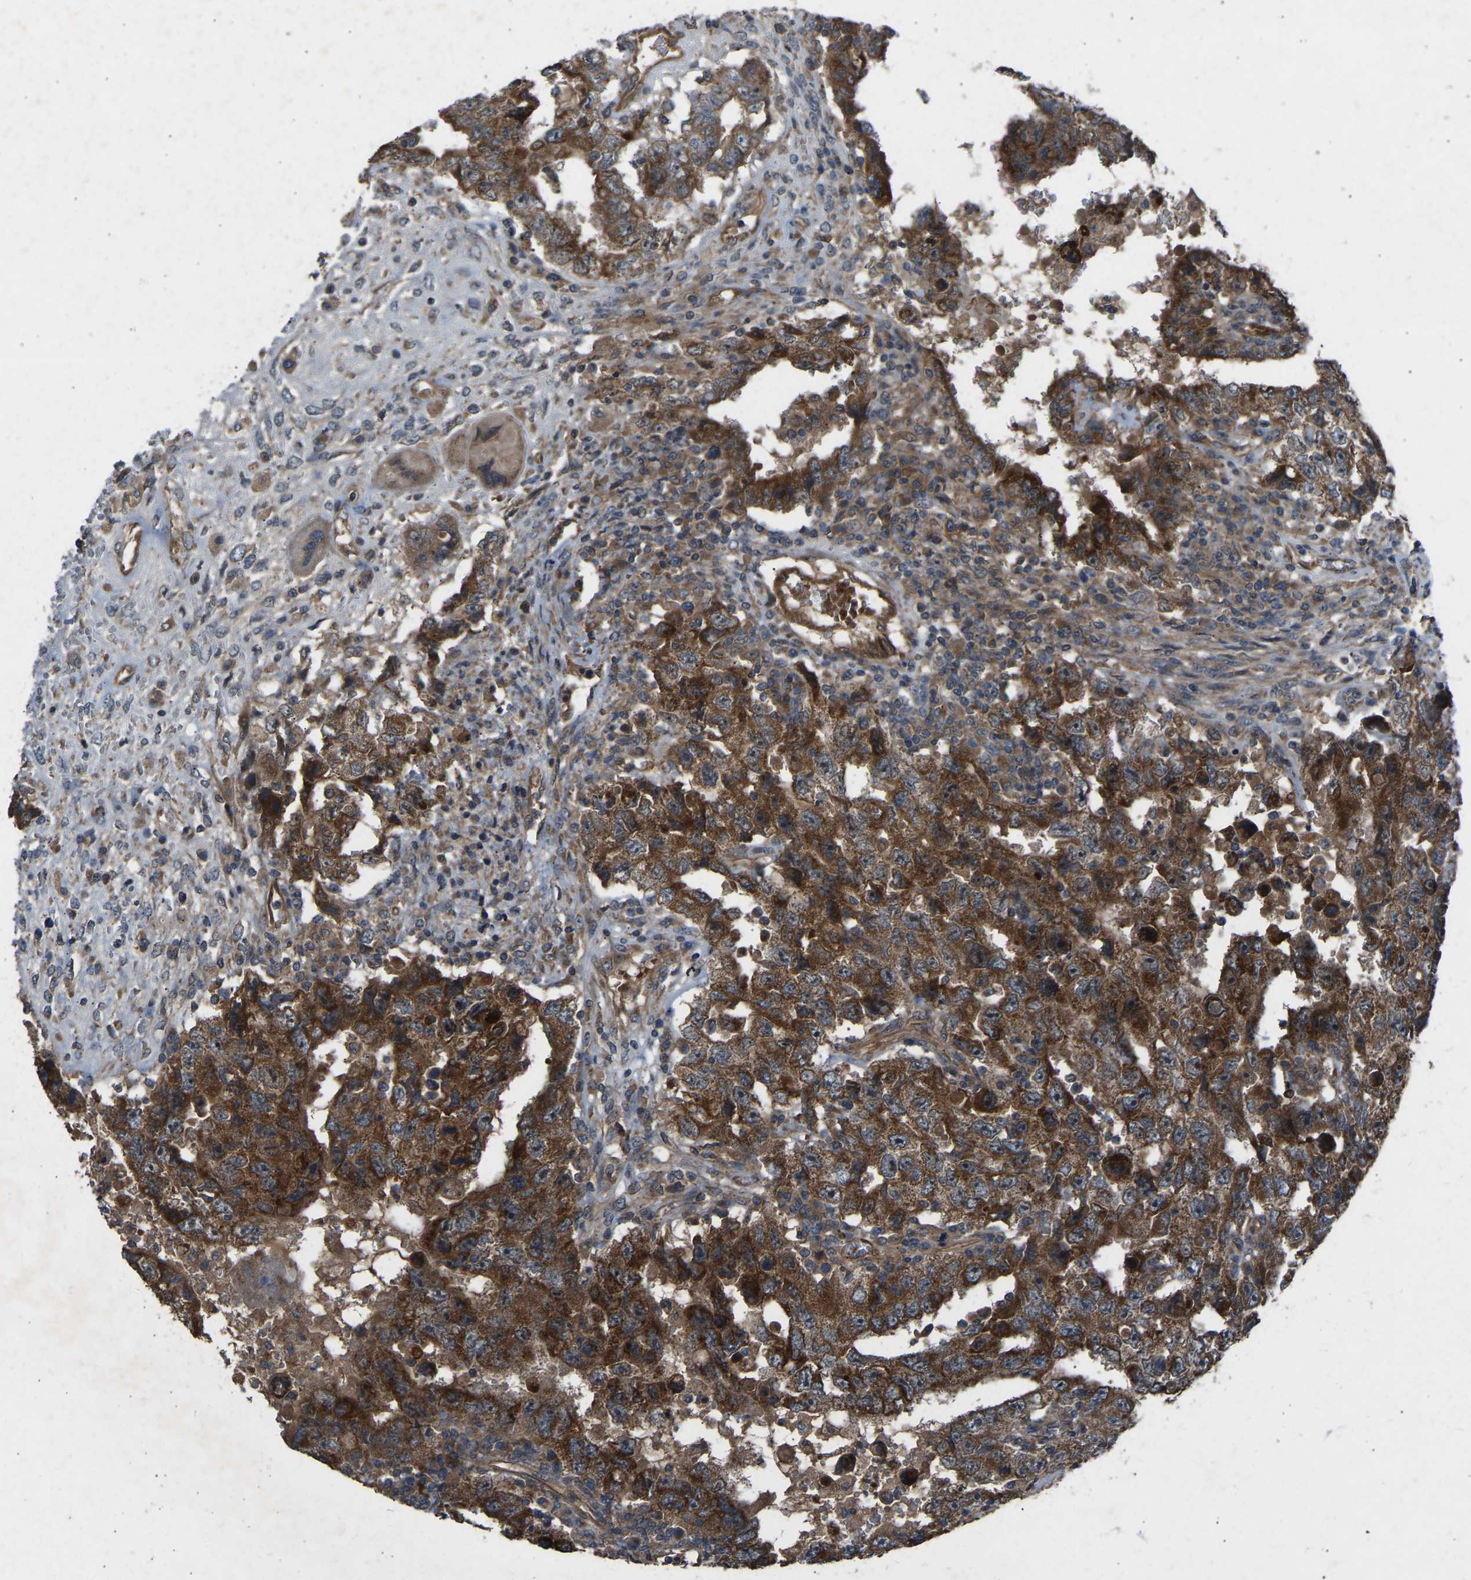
{"staining": {"intensity": "moderate", "quantity": ">75%", "location": "cytoplasmic/membranous"}, "tissue": "testis cancer", "cell_type": "Tumor cells", "image_type": "cancer", "snomed": [{"axis": "morphology", "description": "Carcinoma, Embryonal, NOS"}, {"axis": "topography", "description": "Testis"}], "caption": "Immunohistochemical staining of human testis cancer shows medium levels of moderate cytoplasmic/membranous positivity in about >75% of tumor cells.", "gene": "GAS2L1", "patient": {"sex": "male", "age": 26}}